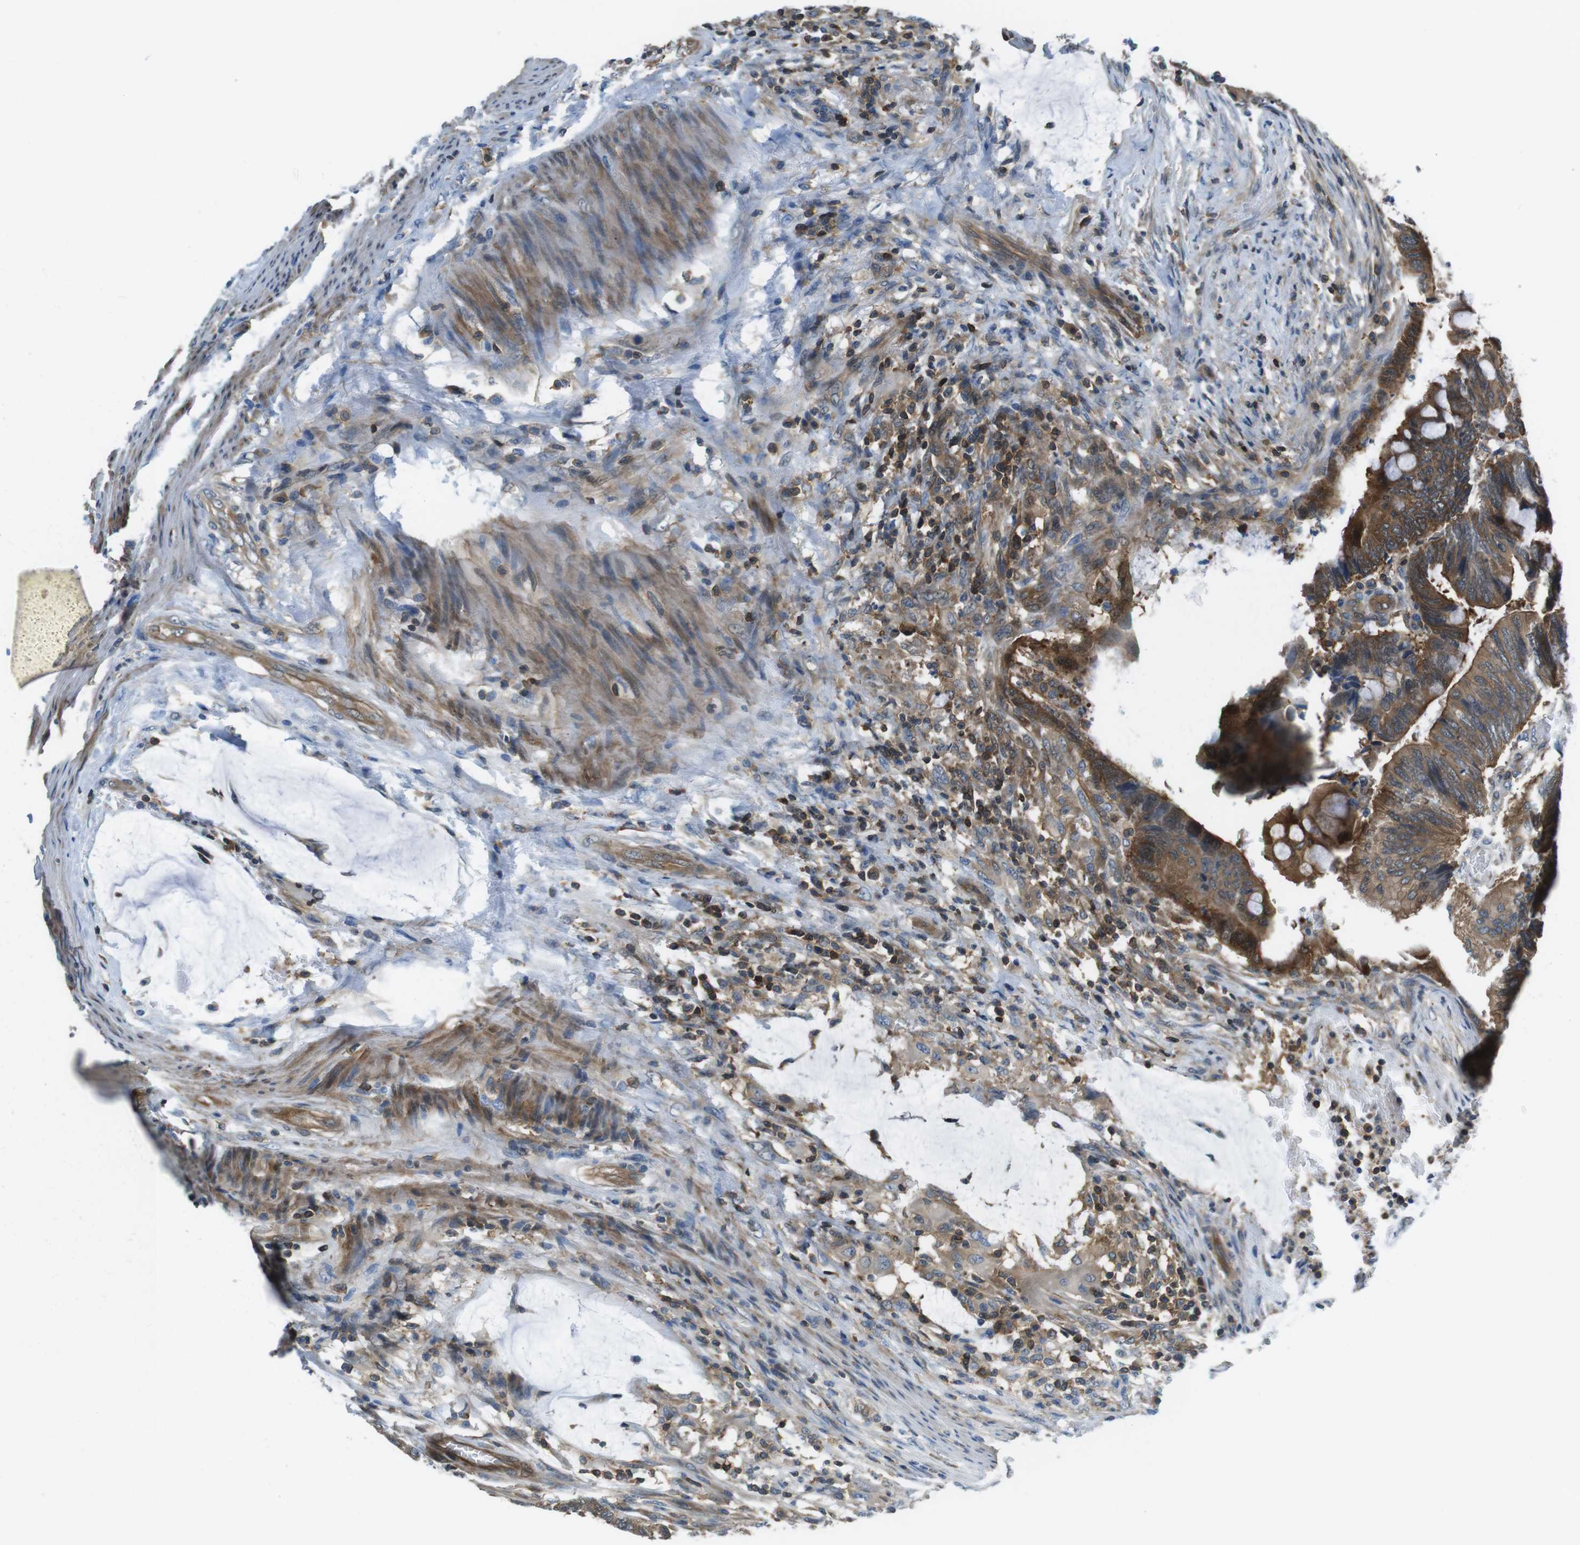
{"staining": {"intensity": "moderate", "quantity": ">75%", "location": "cytoplasmic/membranous"}, "tissue": "colorectal cancer", "cell_type": "Tumor cells", "image_type": "cancer", "snomed": [{"axis": "morphology", "description": "Normal tissue, NOS"}, {"axis": "morphology", "description": "Adenocarcinoma, NOS"}, {"axis": "topography", "description": "Rectum"}, {"axis": "topography", "description": "Peripheral nerve tissue"}], "caption": "Immunohistochemistry (IHC) staining of adenocarcinoma (colorectal), which displays medium levels of moderate cytoplasmic/membranous staining in approximately >75% of tumor cells indicating moderate cytoplasmic/membranous protein expression. The staining was performed using DAB (brown) for protein detection and nuclei were counterstained in hematoxylin (blue).", "gene": "TES", "patient": {"sex": "male", "age": 92}}